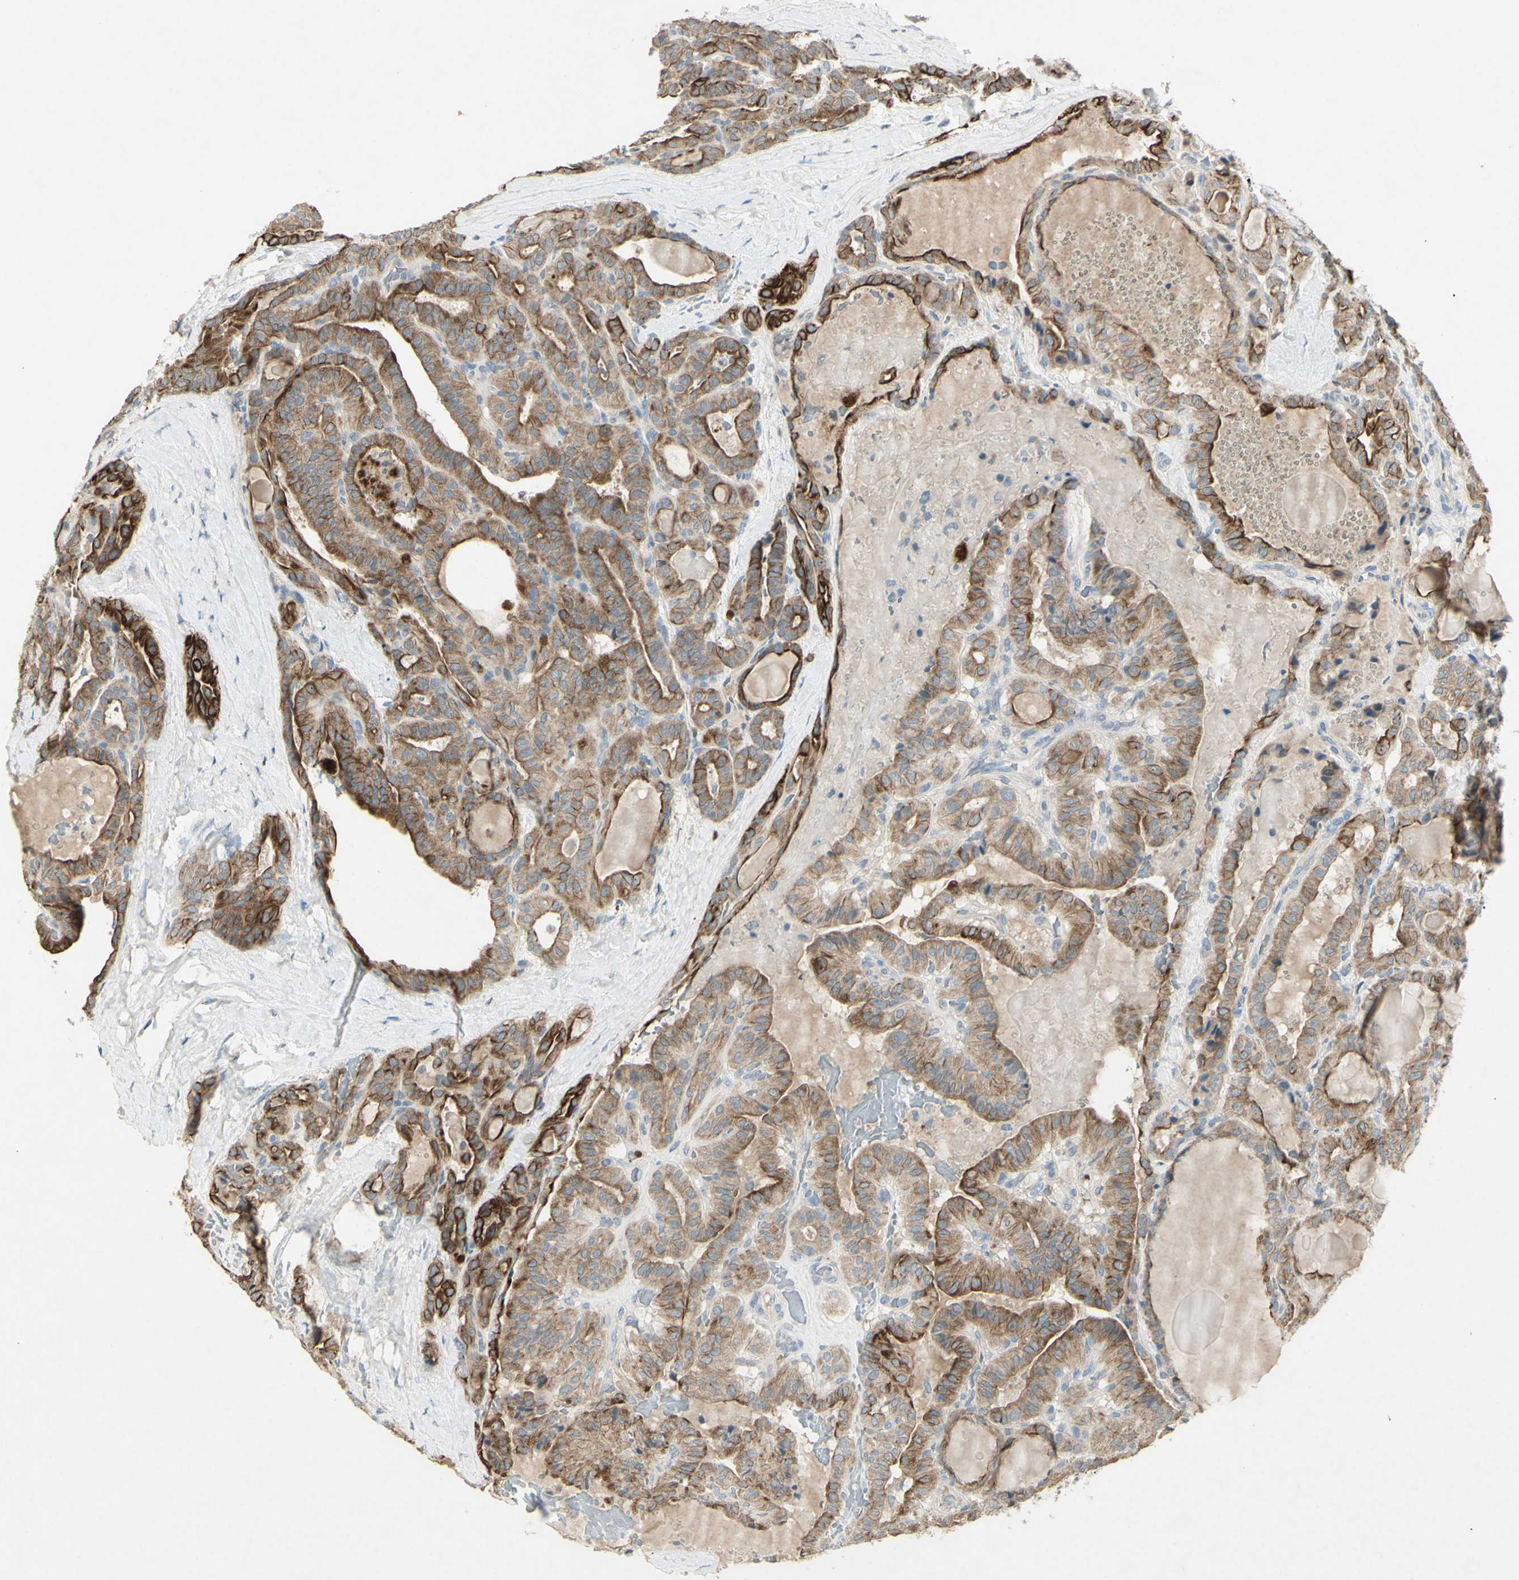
{"staining": {"intensity": "moderate", "quantity": ">75%", "location": "cytoplasmic/membranous"}, "tissue": "thyroid cancer", "cell_type": "Tumor cells", "image_type": "cancer", "snomed": [{"axis": "morphology", "description": "Papillary adenocarcinoma, NOS"}, {"axis": "topography", "description": "Thyroid gland"}], "caption": "Tumor cells show moderate cytoplasmic/membranous positivity in about >75% of cells in thyroid cancer.", "gene": "TIMM21", "patient": {"sex": "male", "age": 77}}